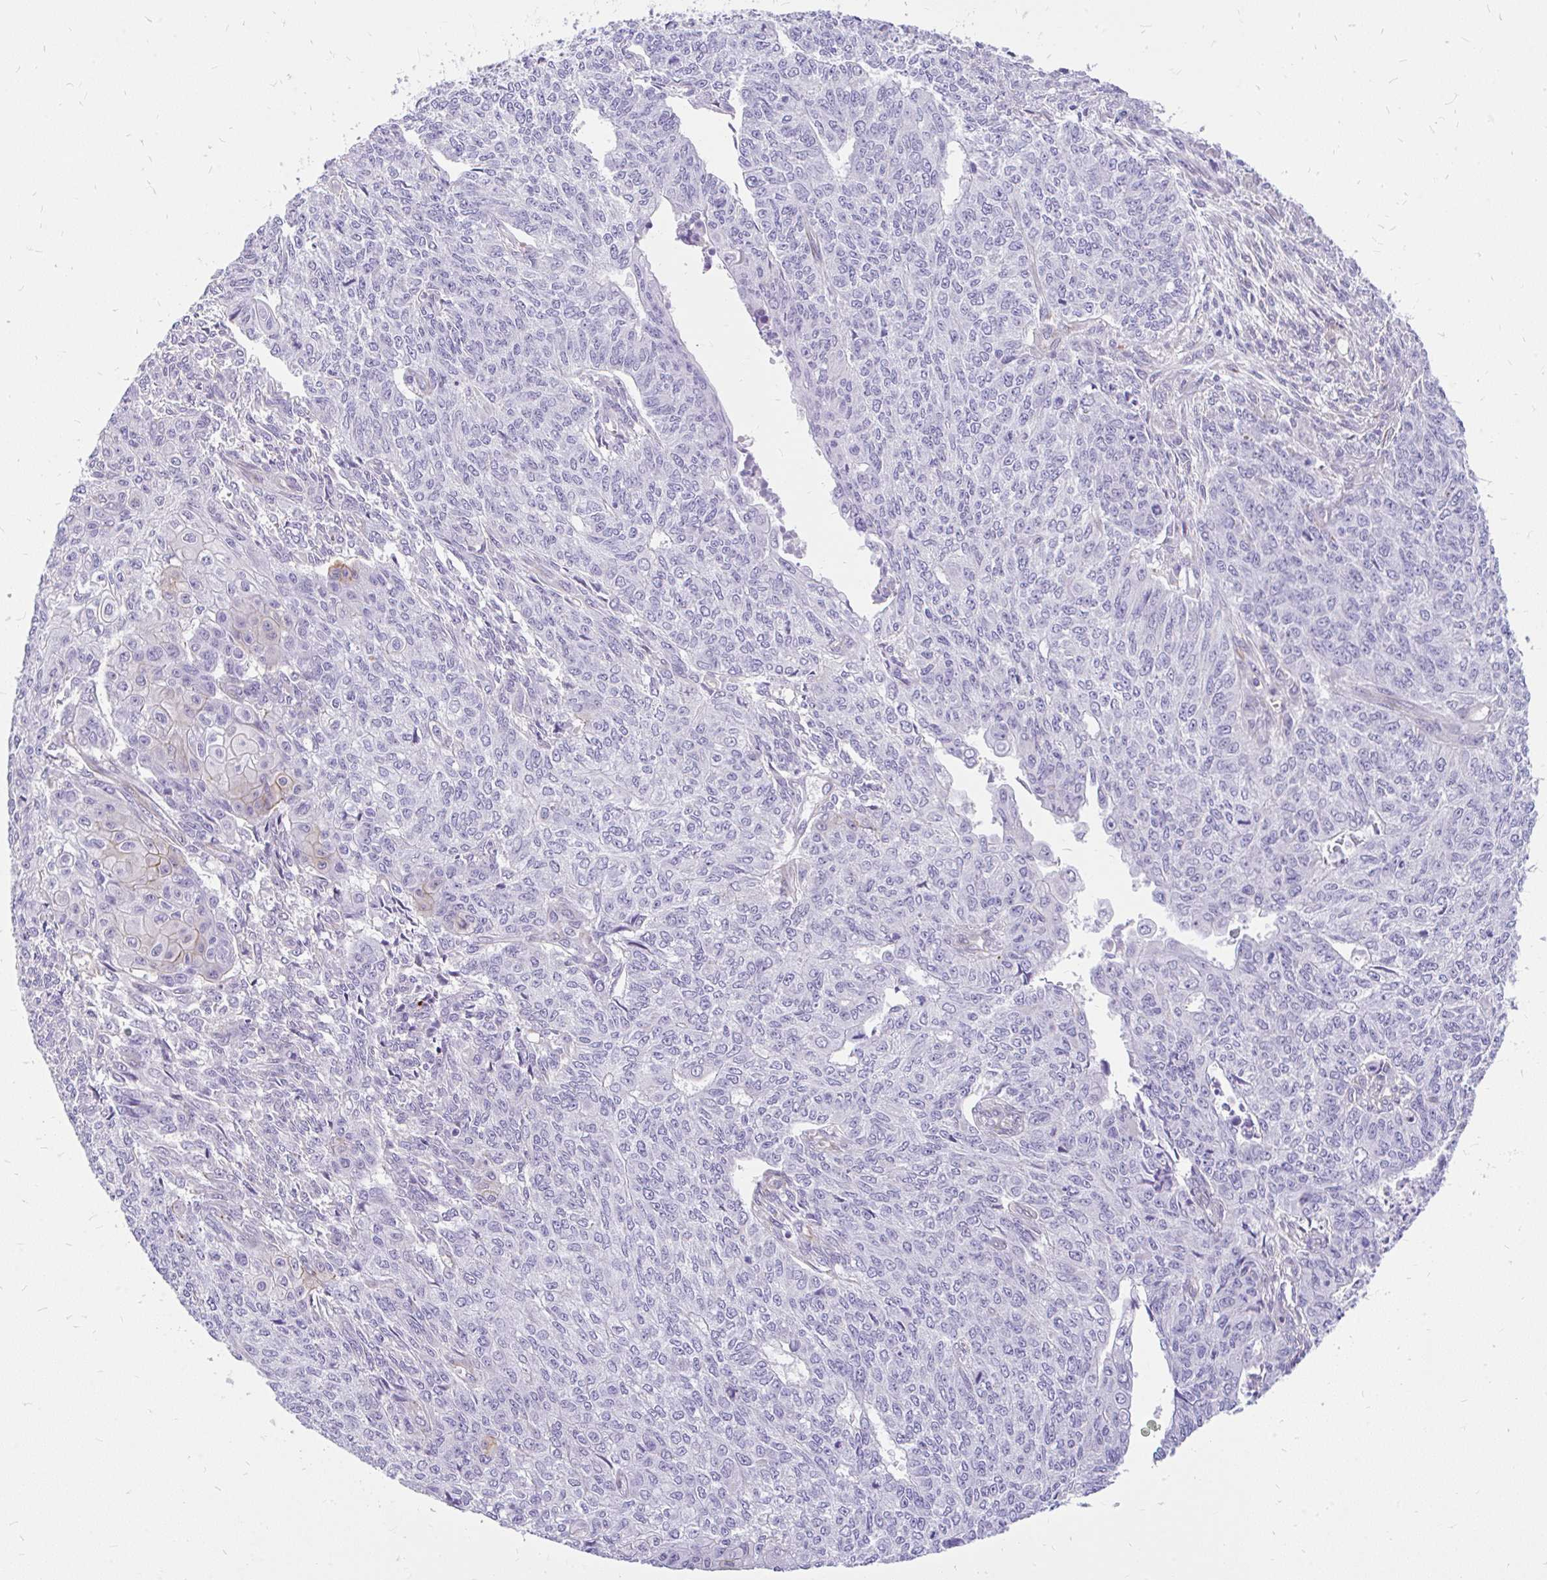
{"staining": {"intensity": "negative", "quantity": "none", "location": "none"}, "tissue": "endometrial cancer", "cell_type": "Tumor cells", "image_type": "cancer", "snomed": [{"axis": "morphology", "description": "Adenocarcinoma, NOS"}, {"axis": "topography", "description": "Endometrium"}], "caption": "DAB (3,3'-diaminobenzidine) immunohistochemical staining of human adenocarcinoma (endometrial) exhibits no significant positivity in tumor cells.", "gene": "FAM83C", "patient": {"sex": "female", "age": 32}}